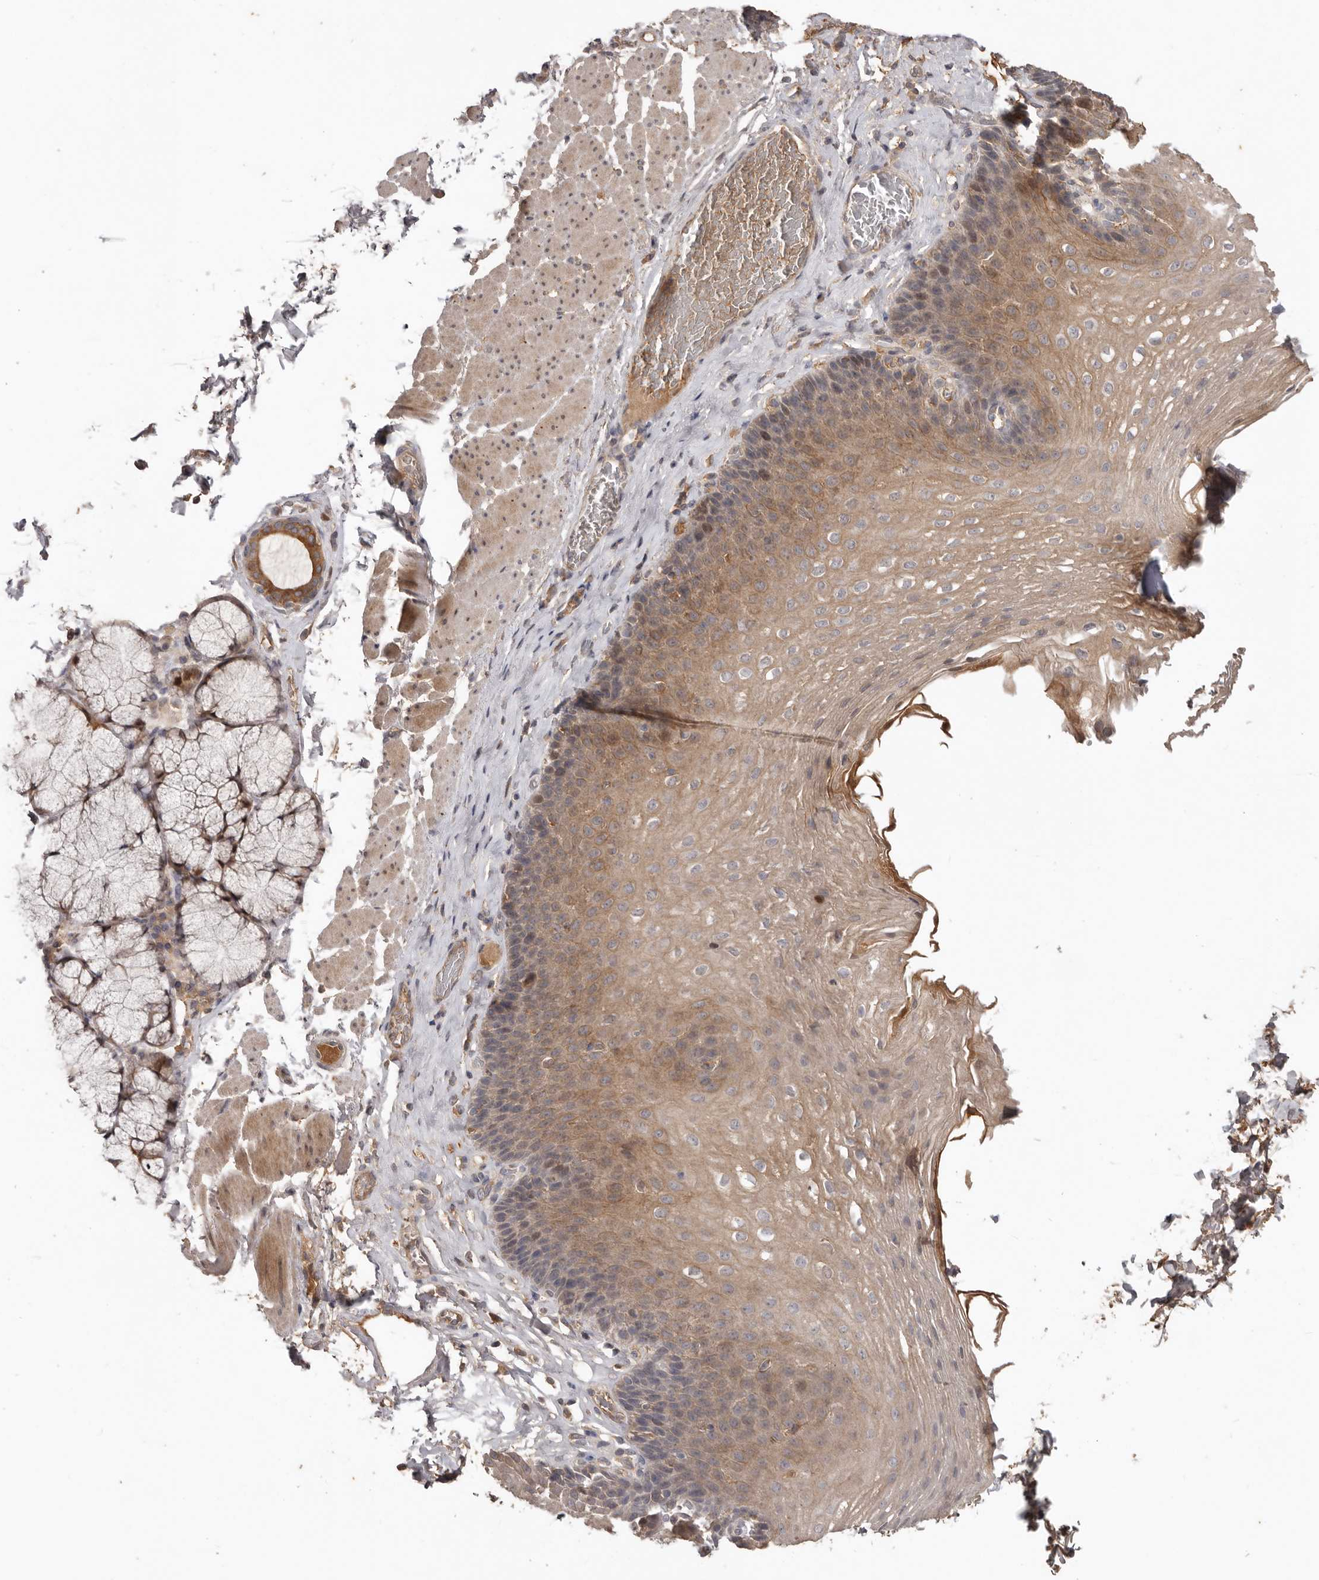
{"staining": {"intensity": "moderate", "quantity": ">75%", "location": "cytoplasmic/membranous"}, "tissue": "esophagus", "cell_type": "Squamous epithelial cells", "image_type": "normal", "snomed": [{"axis": "morphology", "description": "Normal tissue, NOS"}, {"axis": "topography", "description": "Esophagus"}], "caption": "IHC (DAB) staining of normal esophagus shows moderate cytoplasmic/membranous protein staining in approximately >75% of squamous epithelial cells.", "gene": "NMUR1", "patient": {"sex": "female", "age": 66}}